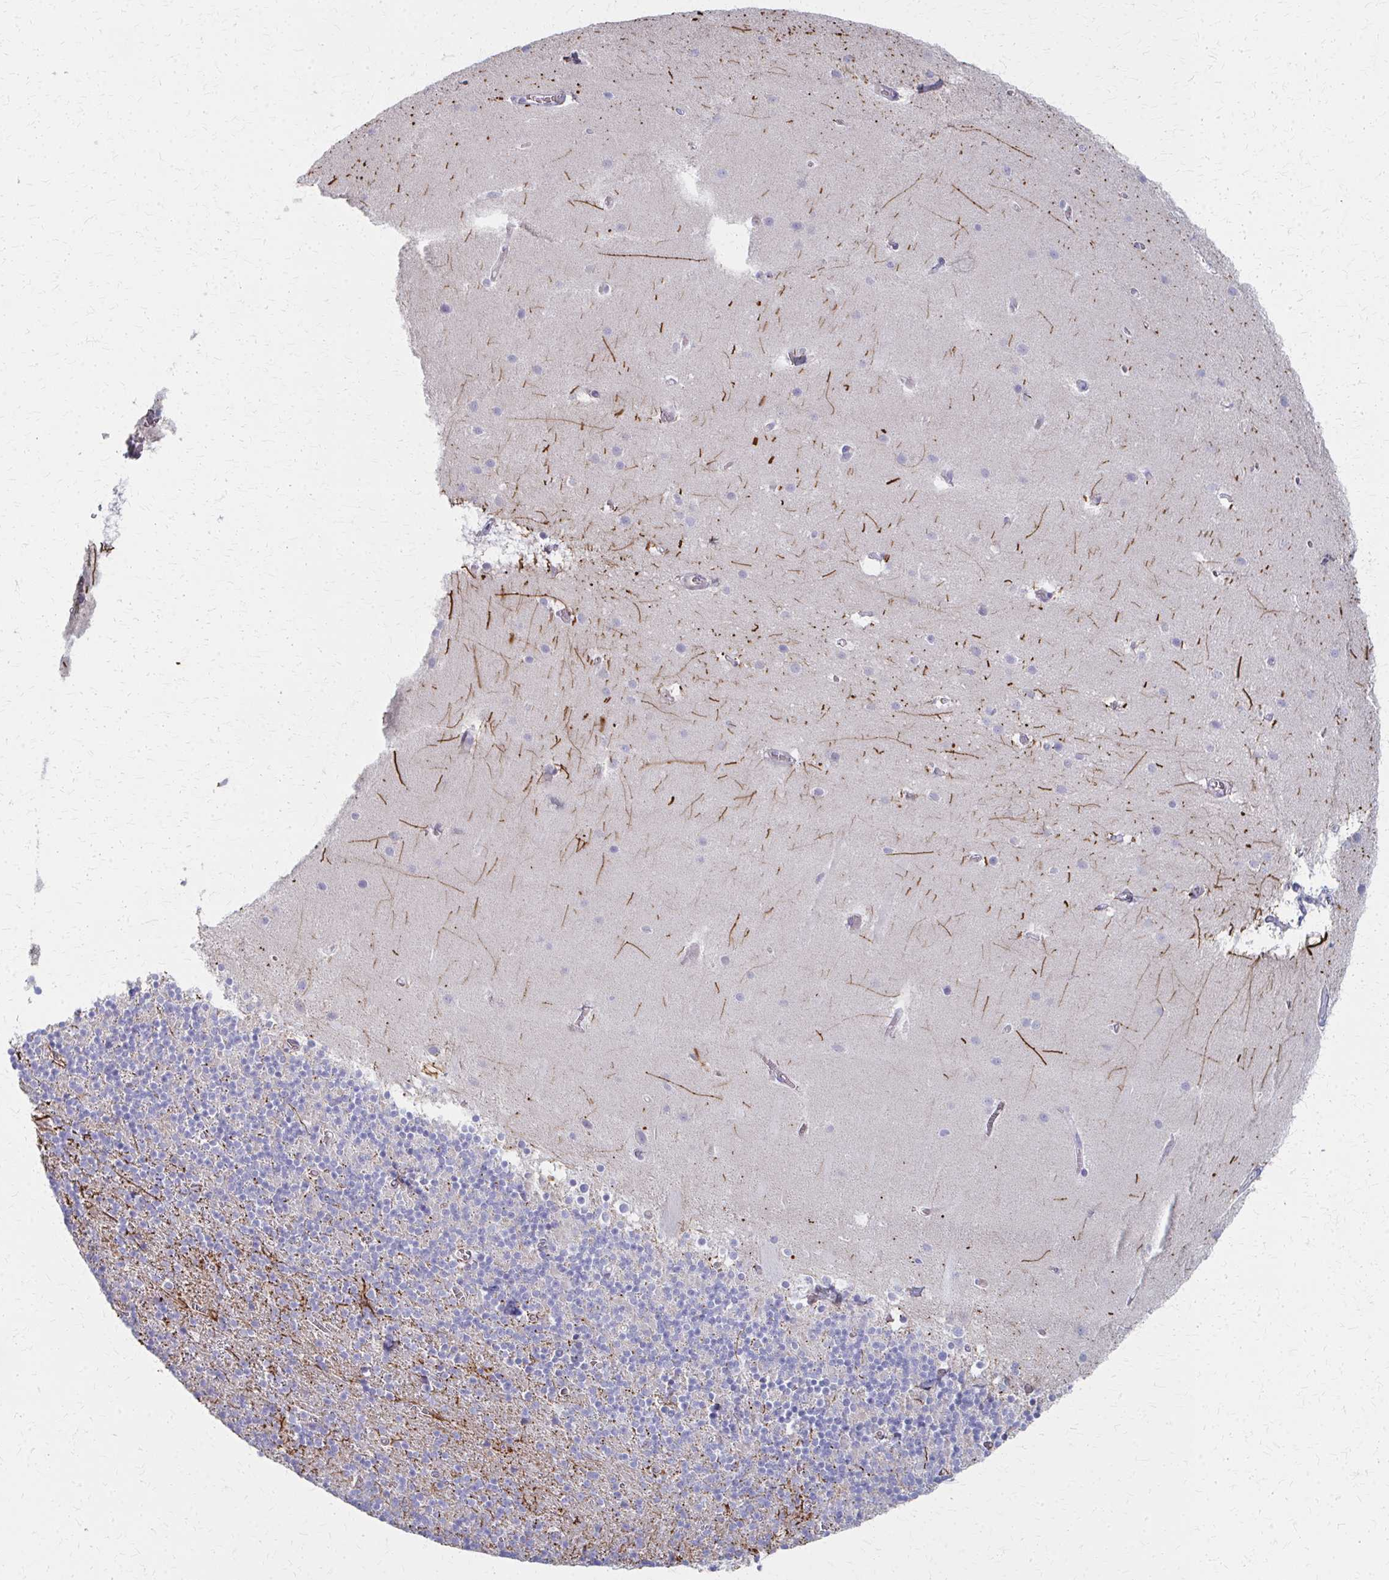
{"staining": {"intensity": "negative", "quantity": "none", "location": "none"}, "tissue": "cerebellum", "cell_type": "Cells in granular layer", "image_type": "normal", "snomed": [{"axis": "morphology", "description": "Normal tissue, NOS"}, {"axis": "topography", "description": "Cerebellum"}], "caption": "This photomicrograph is of normal cerebellum stained with immunohistochemistry (IHC) to label a protein in brown with the nuclei are counter-stained blue. There is no positivity in cells in granular layer.", "gene": "MS4A2", "patient": {"sex": "male", "age": 70}}